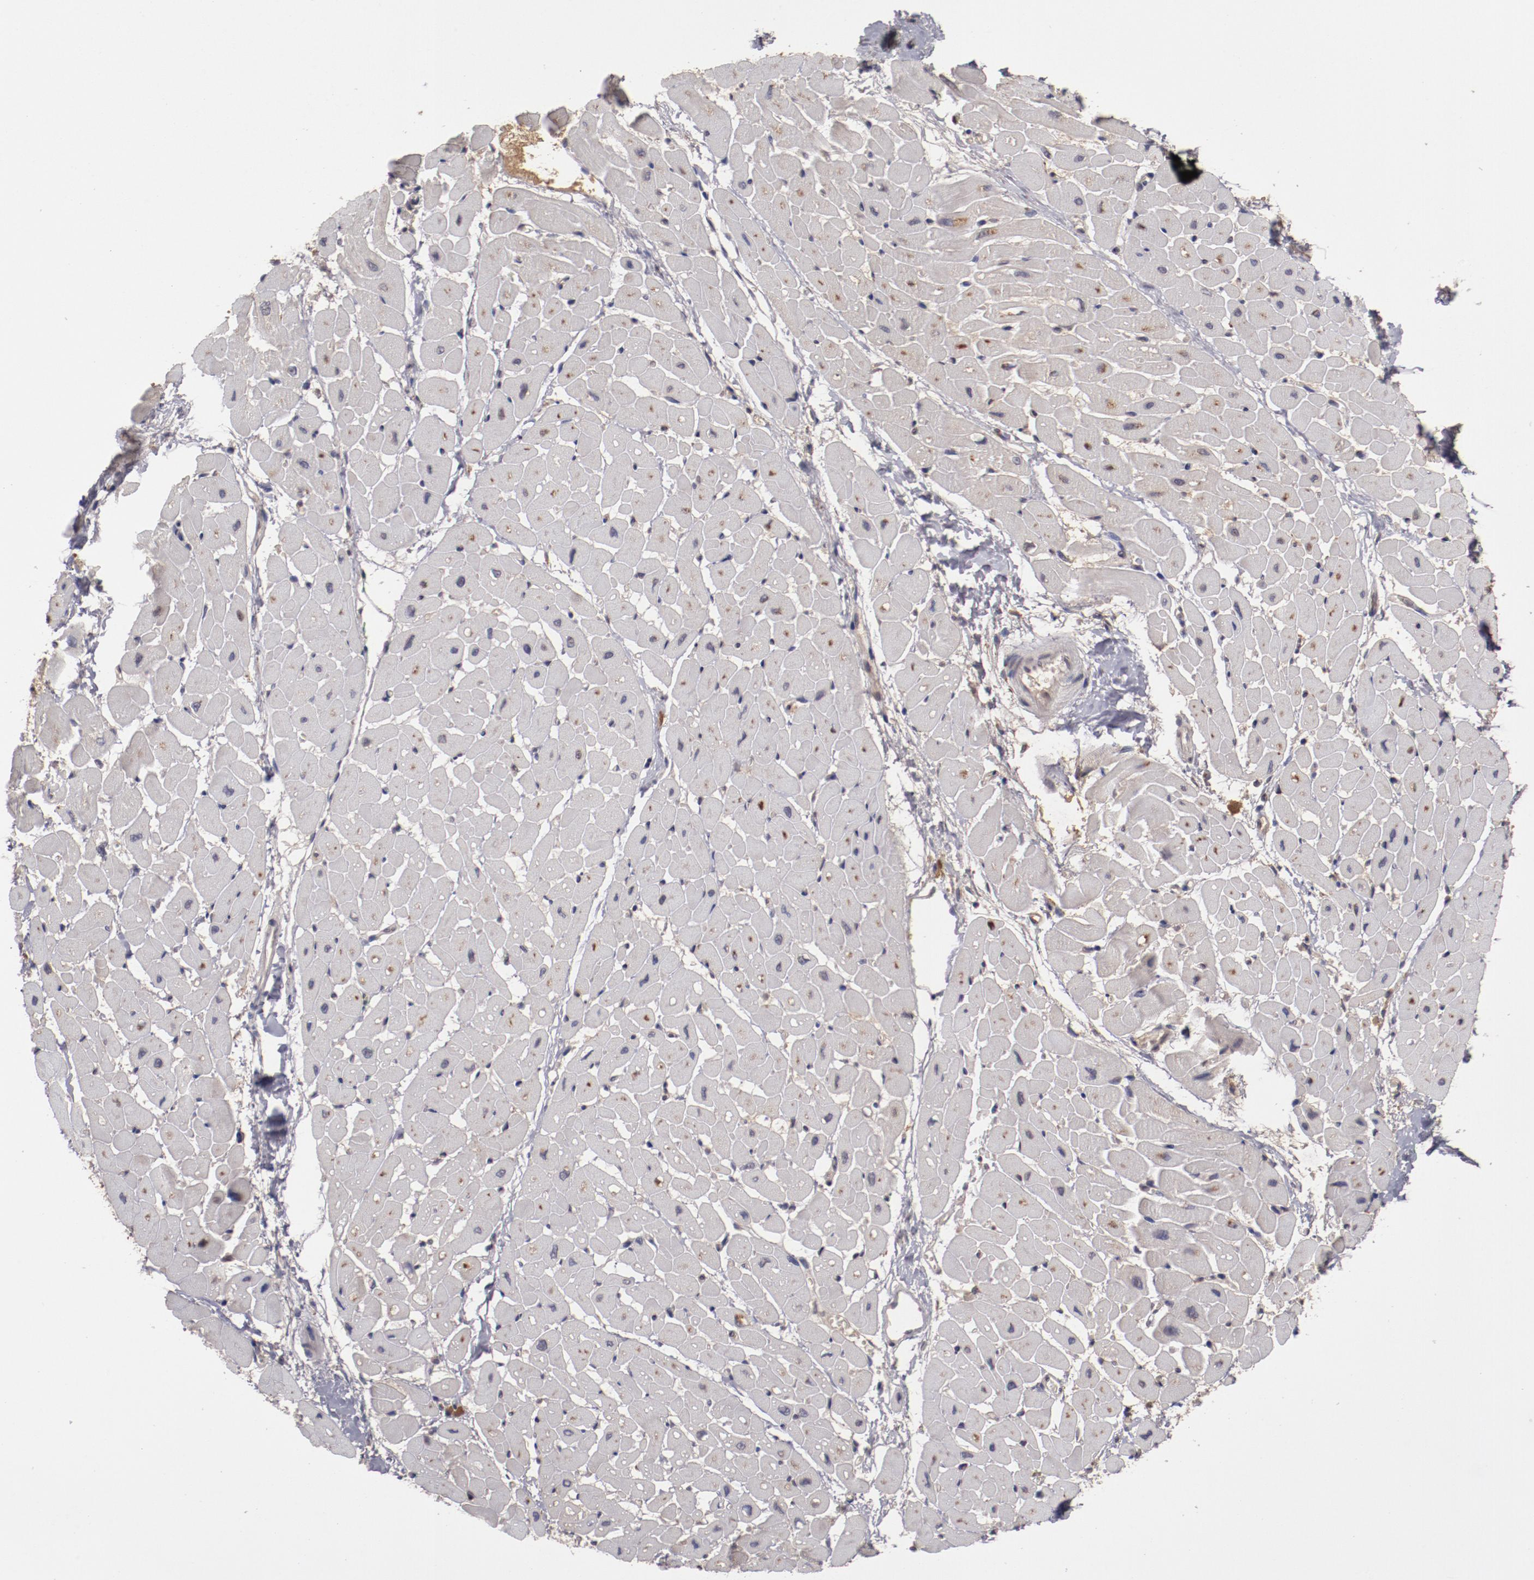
{"staining": {"intensity": "weak", "quantity": "25%-75%", "location": "cytoplasmic/membranous"}, "tissue": "heart muscle", "cell_type": "Cardiomyocytes", "image_type": "normal", "snomed": [{"axis": "morphology", "description": "Normal tissue, NOS"}, {"axis": "topography", "description": "Heart"}], "caption": "This is a photomicrograph of immunohistochemistry staining of unremarkable heart muscle, which shows weak staining in the cytoplasmic/membranous of cardiomyocytes.", "gene": "CP", "patient": {"sex": "male", "age": 45}}